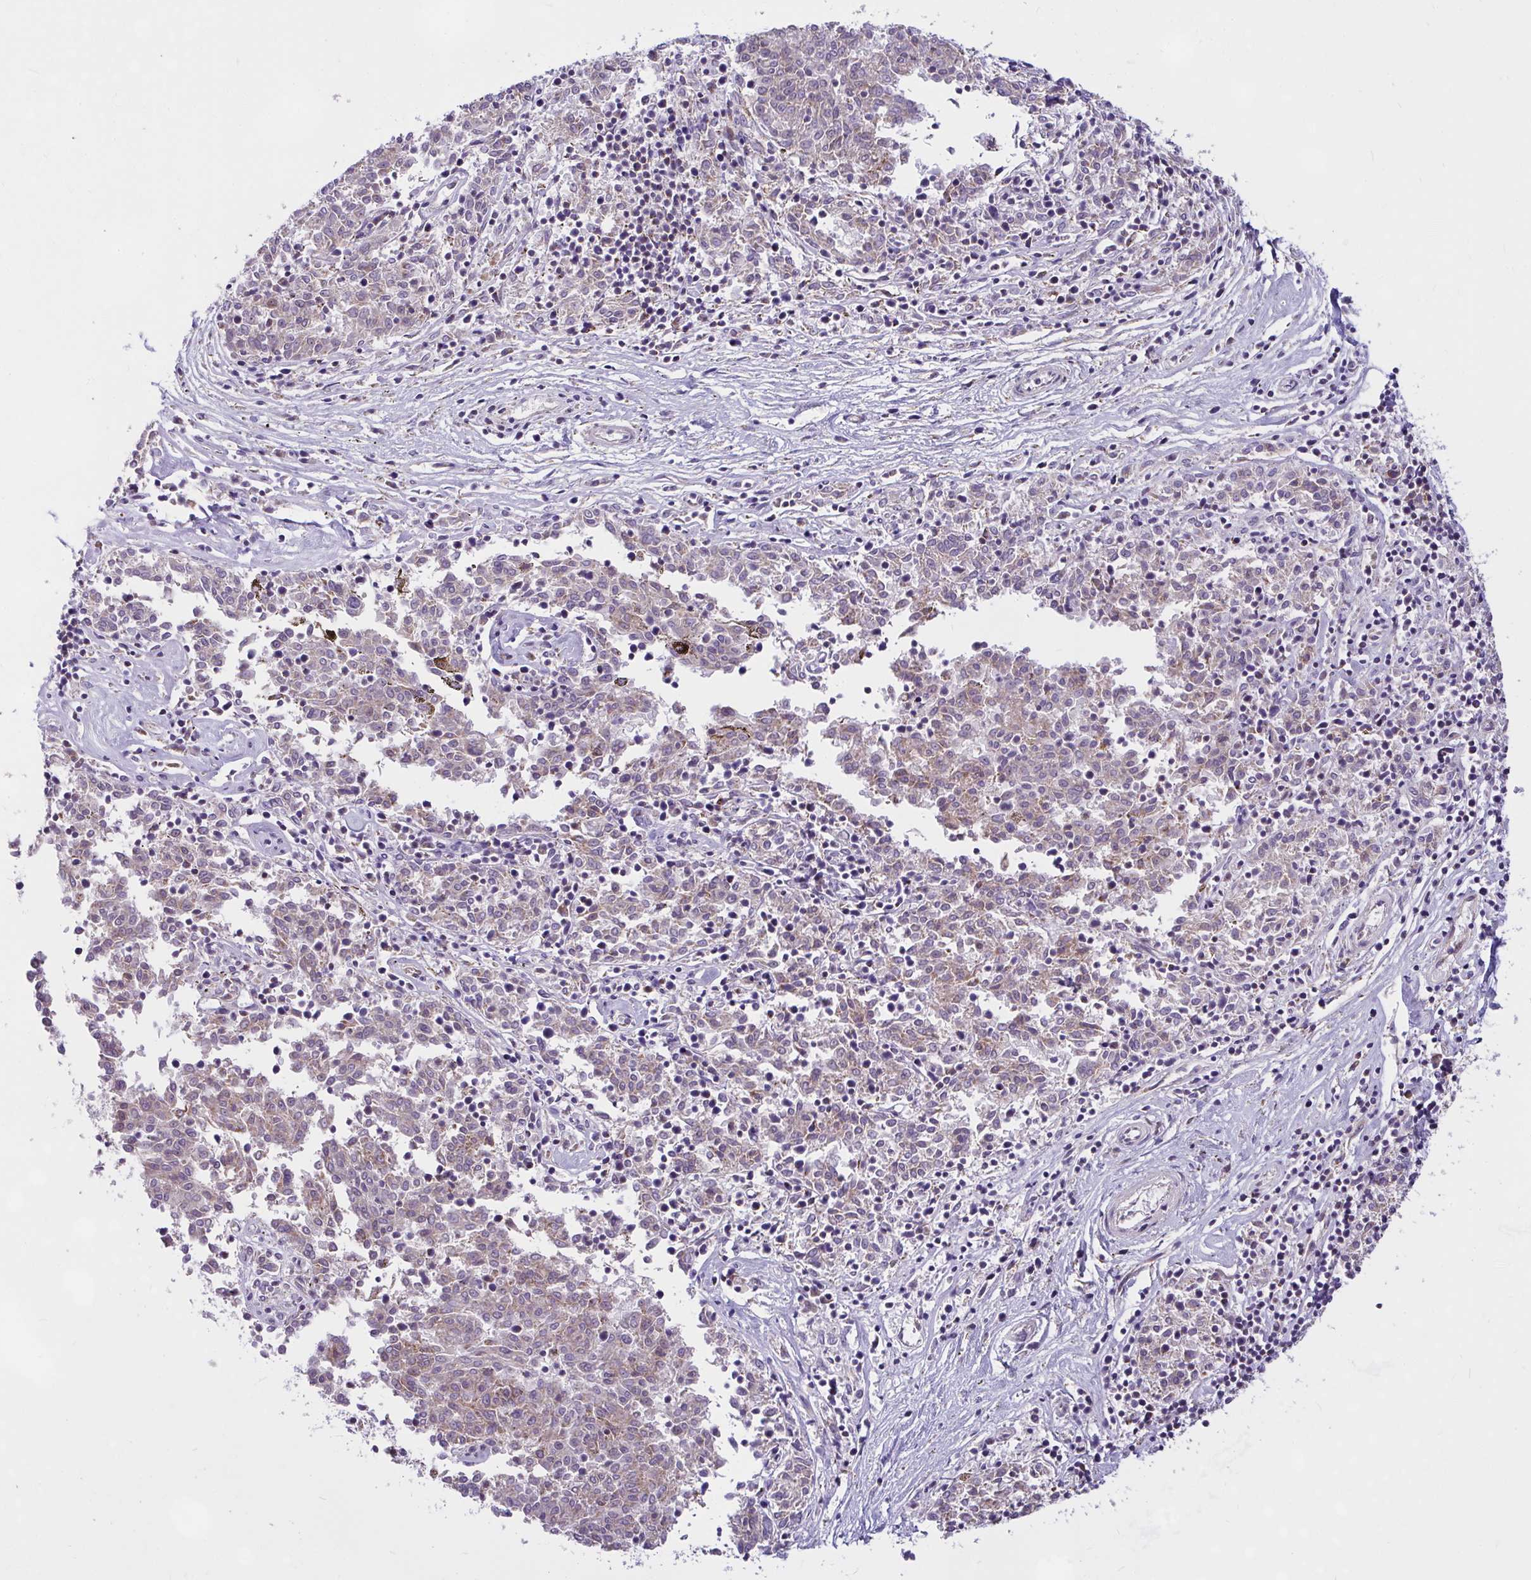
{"staining": {"intensity": "weak", "quantity": "25%-75%", "location": "cytoplasmic/membranous"}, "tissue": "melanoma", "cell_type": "Tumor cells", "image_type": "cancer", "snomed": [{"axis": "morphology", "description": "Malignant melanoma, NOS"}, {"axis": "topography", "description": "Skin"}], "caption": "Immunohistochemistry of malignant melanoma exhibits low levels of weak cytoplasmic/membranous staining in approximately 25%-75% of tumor cells. The protein of interest is stained brown, and the nuclei are stained in blue (DAB IHC with brightfield microscopy, high magnification).", "gene": "CEP63", "patient": {"sex": "female", "age": 72}}